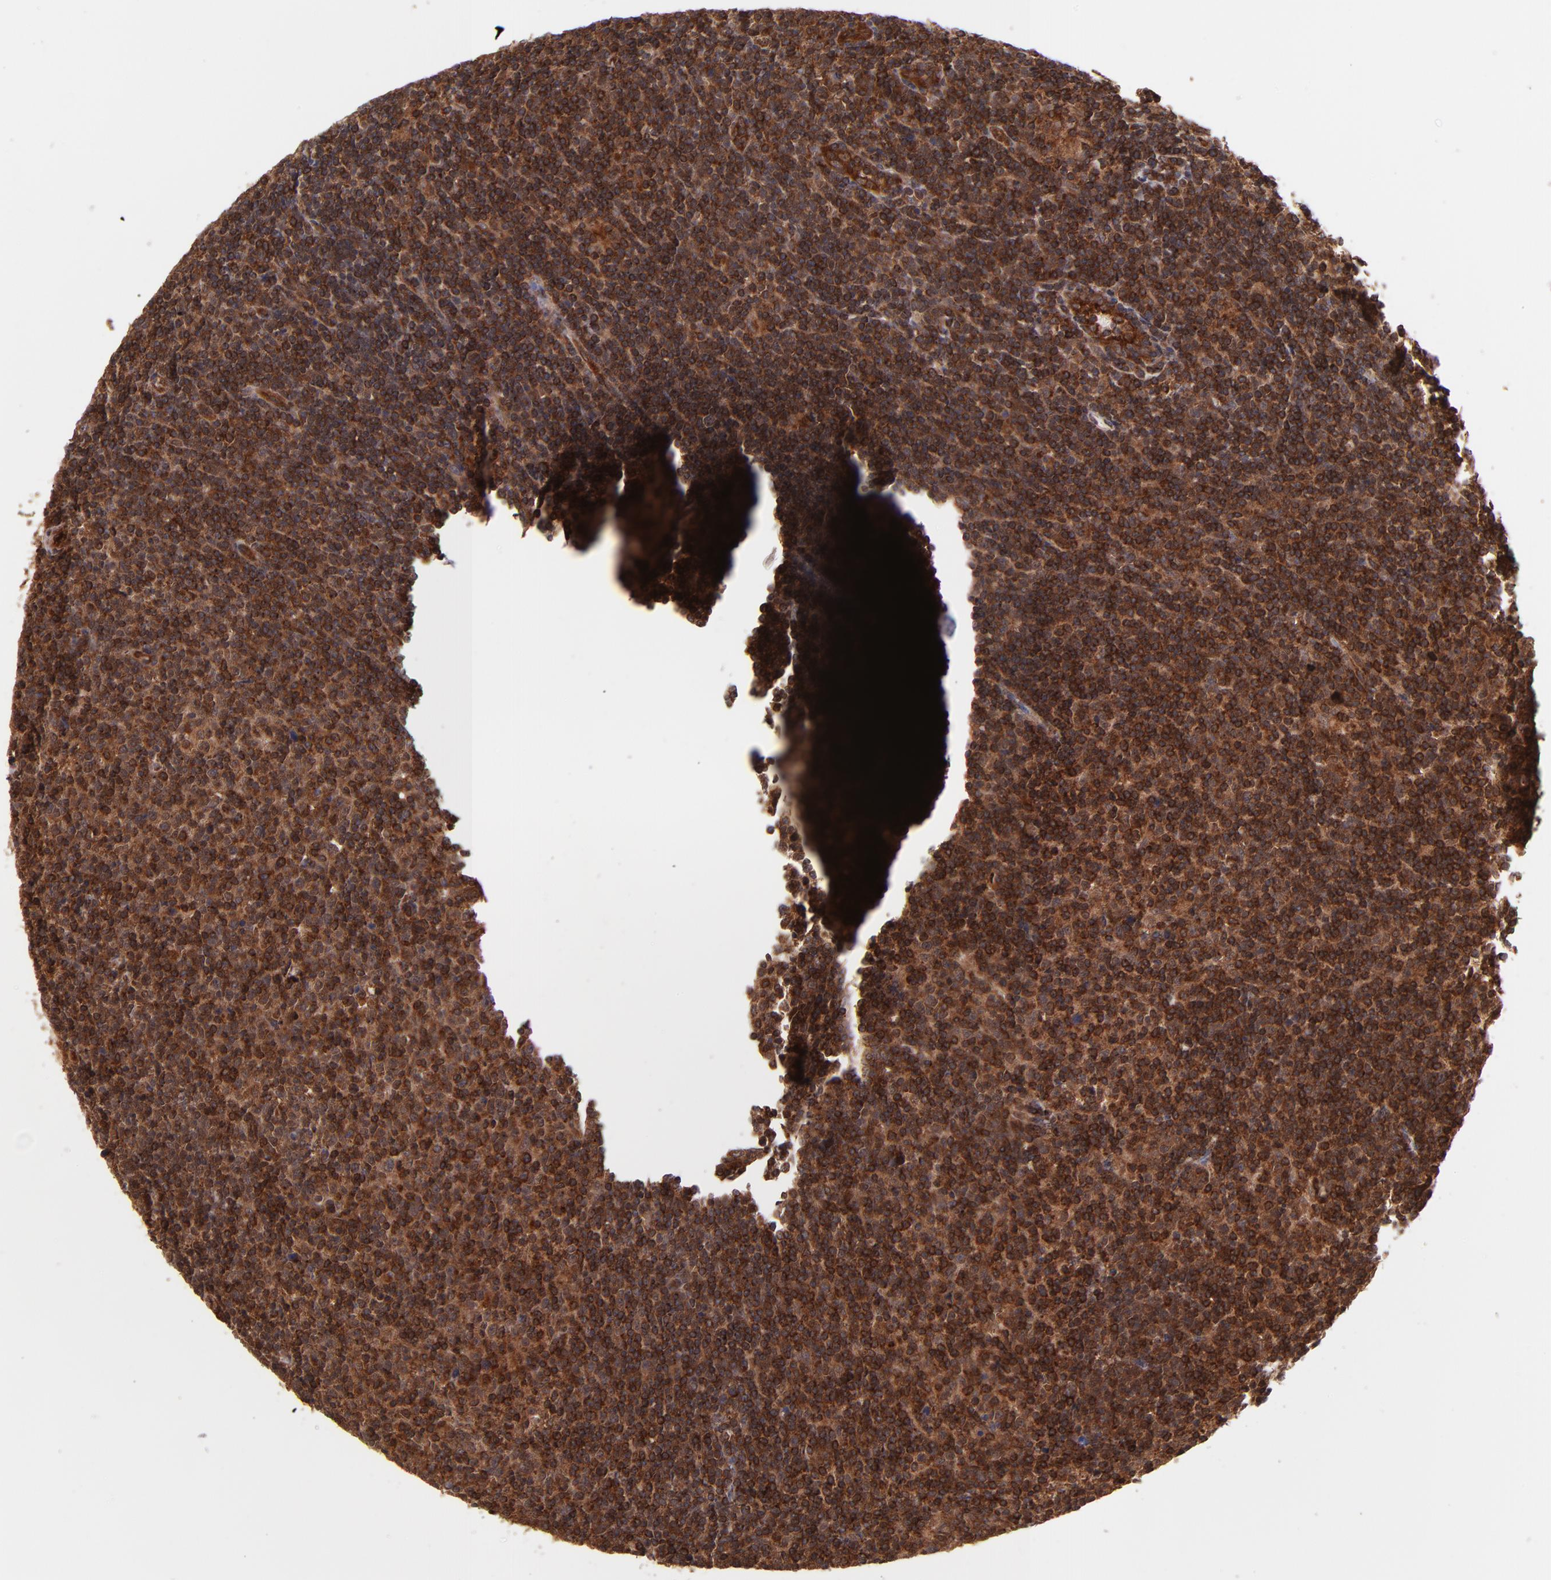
{"staining": {"intensity": "strong", "quantity": ">75%", "location": "cytoplasmic/membranous,nuclear"}, "tissue": "lymphoma", "cell_type": "Tumor cells", "image_type": "cancer", "snomed": [{"axis": "morphology", "description": "Malignant lymphoma, non-Hodgkin's type, Low grade"}, {"axis": "topography", "description": "Lymph node"}], "caption": "Immunohistochemical staining of lymphoma exhibits high levels of strong cytoplasmic/membranous and nuclear protein positivity in approximately >75% of tumor cells.", "gene": "STX8", "patient": {"sex": "male", "age": 70}}